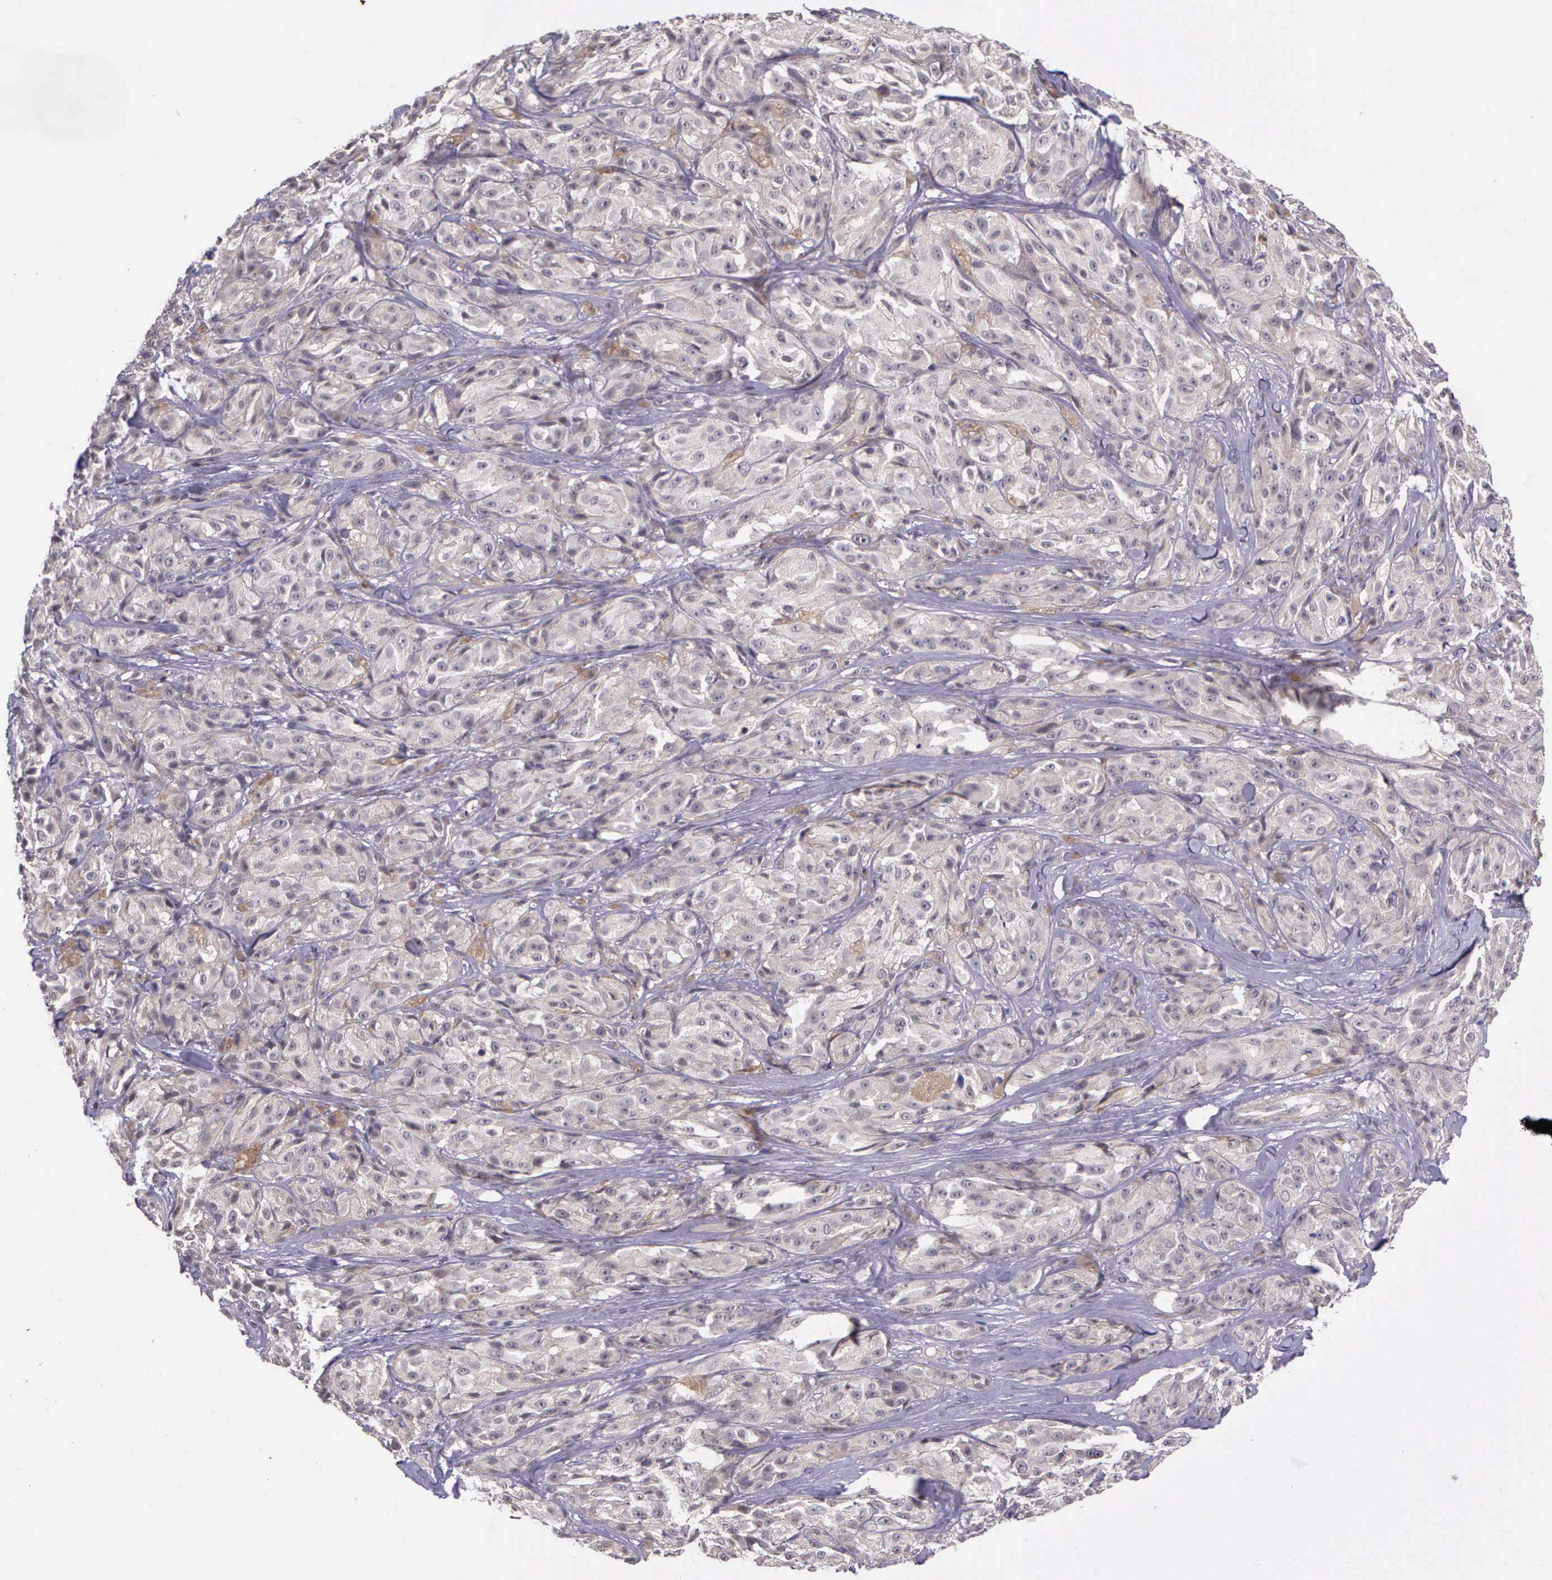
{"staining": {"intensity": "negative", "quantity": "none", "location": "none"}, "tissue": "melanoma", "cell_type": "Tumor cells", "image_type": "cancer", "snomed": [{"axis": "morphology", "description": "Malignant melanoma, NOS"}, {"axis": "topography", "description": "Skin"}], "caption": "Human malignant melanoma stained for a protein using immunohistochemistry (IHC) demonstrates no positivity in tumor cells.", "gene": "PRICKLE3", "patient": {"sex": "male", "age": 56}}